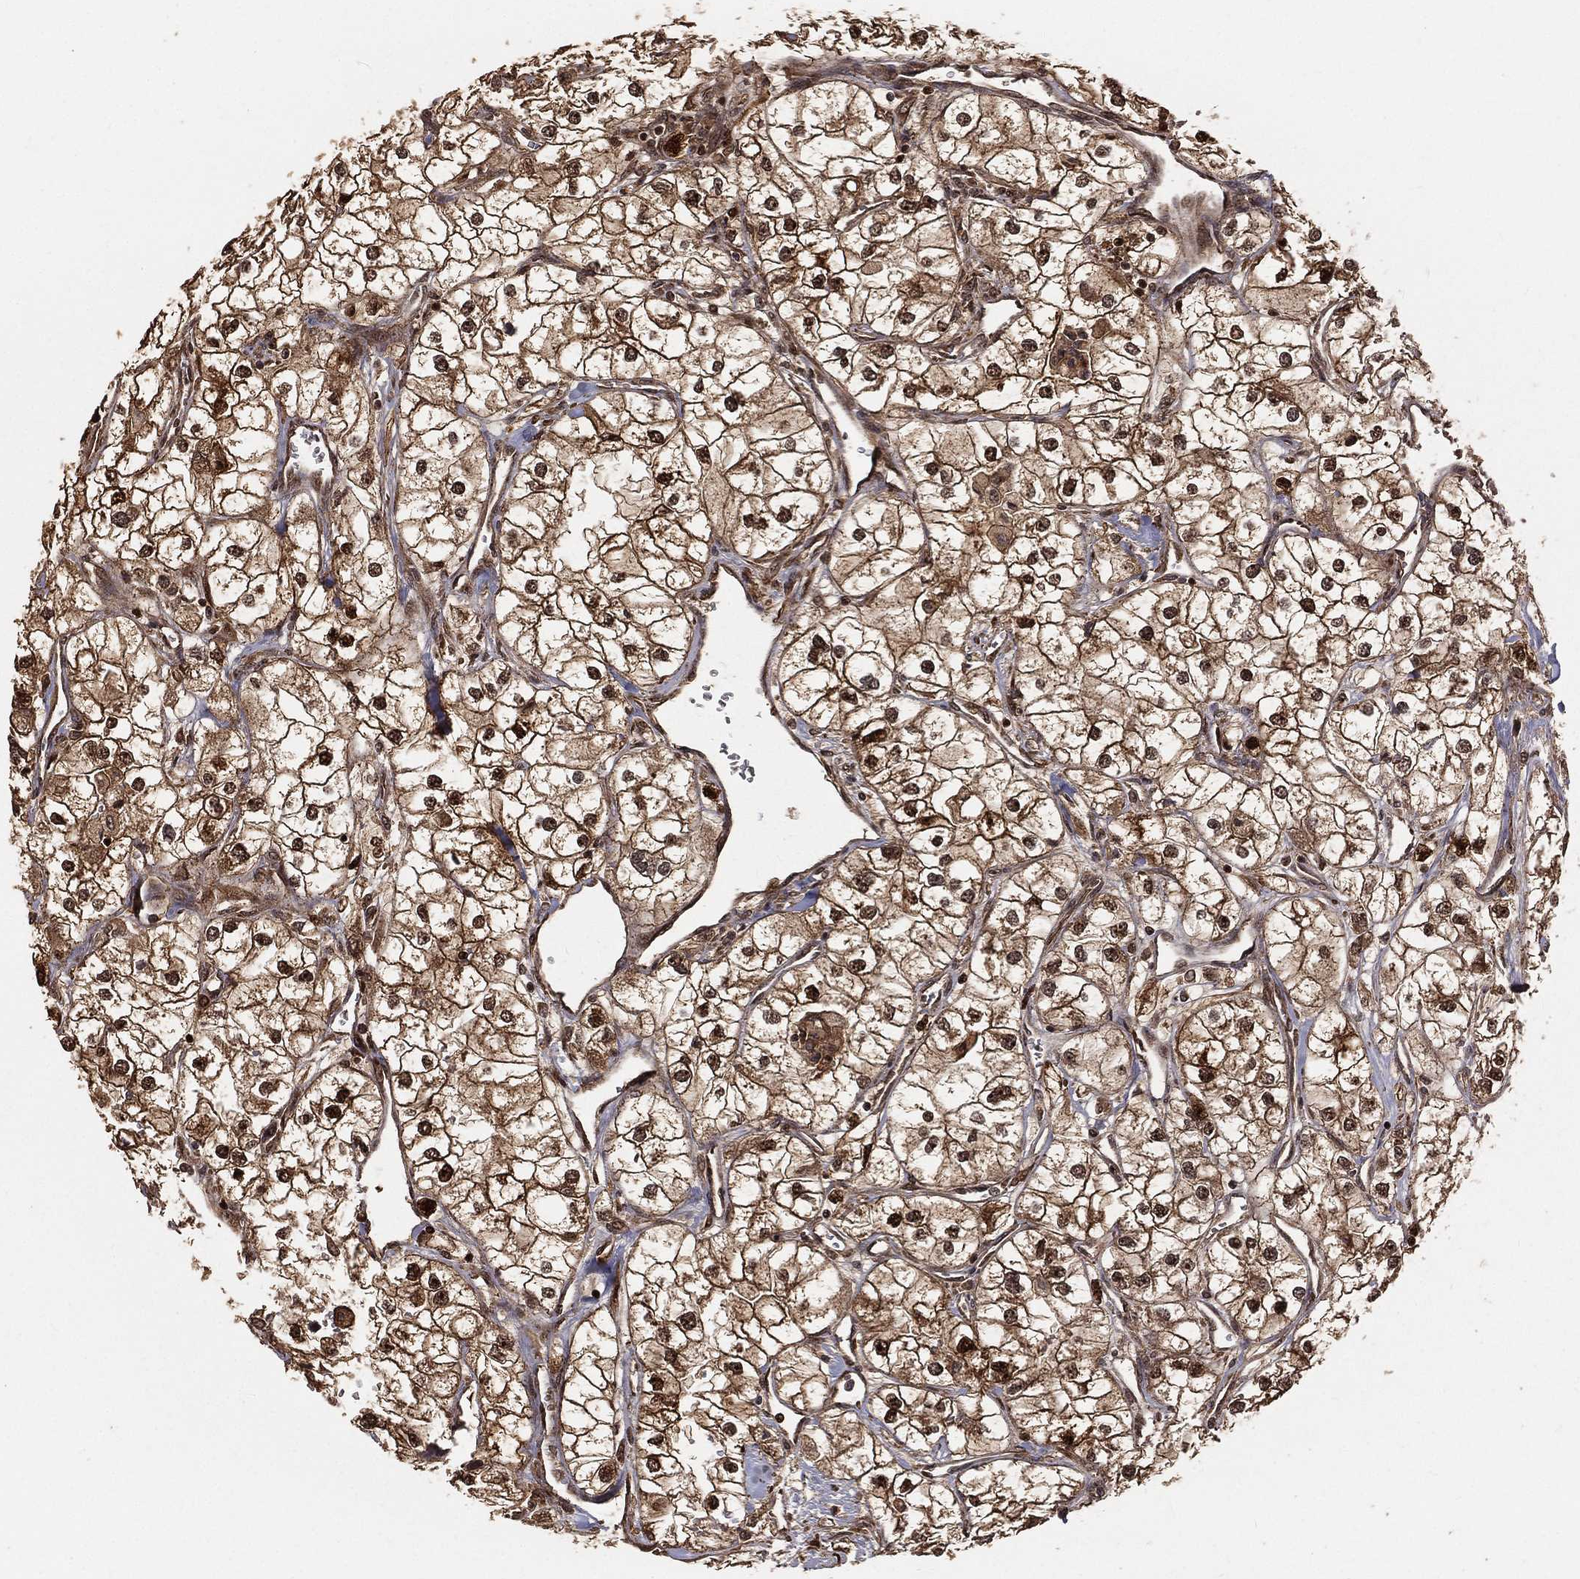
{"staining": {"intensity": "strong", "quantity": ">75%", "location": "cytoplasmic/membranous,nuclear"}, "tissue": "renal cancer", "cell_type": "Tumor cells", "image_type": "cancer", "snomed": [{"axis": "morphology", "description": "Adenocarcinoma, NOS"}, {"axis": "topography", "description": "Kidney"}], "caption": "The photomicrograph reveals a brown stain indicating the presence of a protein in the cytoplasmic/membranous and nuclear of tumor cells in adenocarcinoma (renal).", "gene": "MAPK1", "patient": {"sex": "male", "age": 59}}